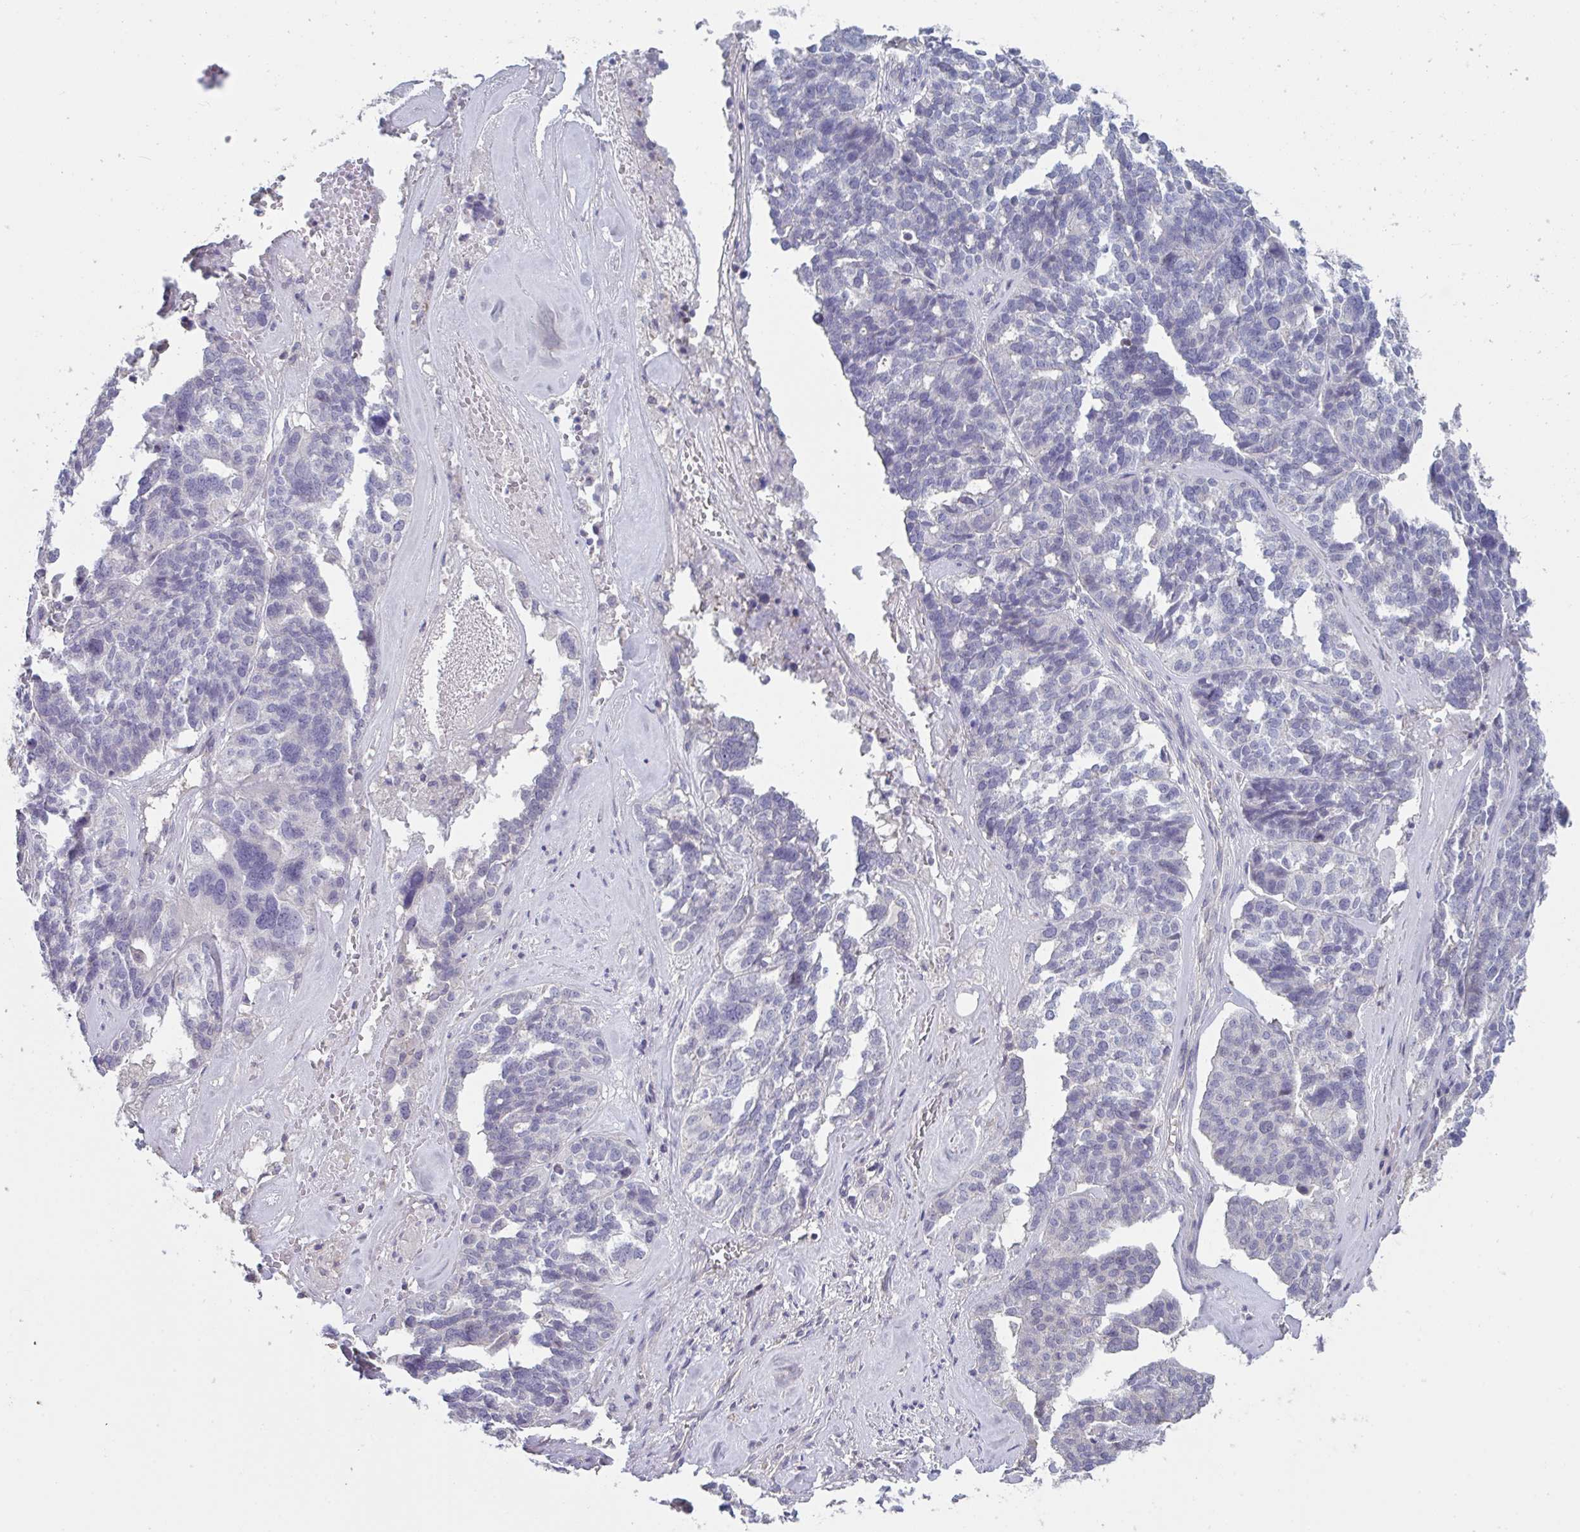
{"staining": {"intensity": "negative", "quantity": "none", "location": "none"}, "tissue": "ovarian cancer", "cell_type": "Tumor cells", "image_type": "cancer", "snomed": [{"axis": "morphology", "description": "Cystadenocarcinoma, serous, NOS"}, {"axis": "topography", "description": "Ovary"}], "caption": "The image reveals no staining of tumor cells in ovarian cancer (serous cystadenocarcinoma).", "gene": "STK26", "patient": {"sex": "female", "age": 59}}